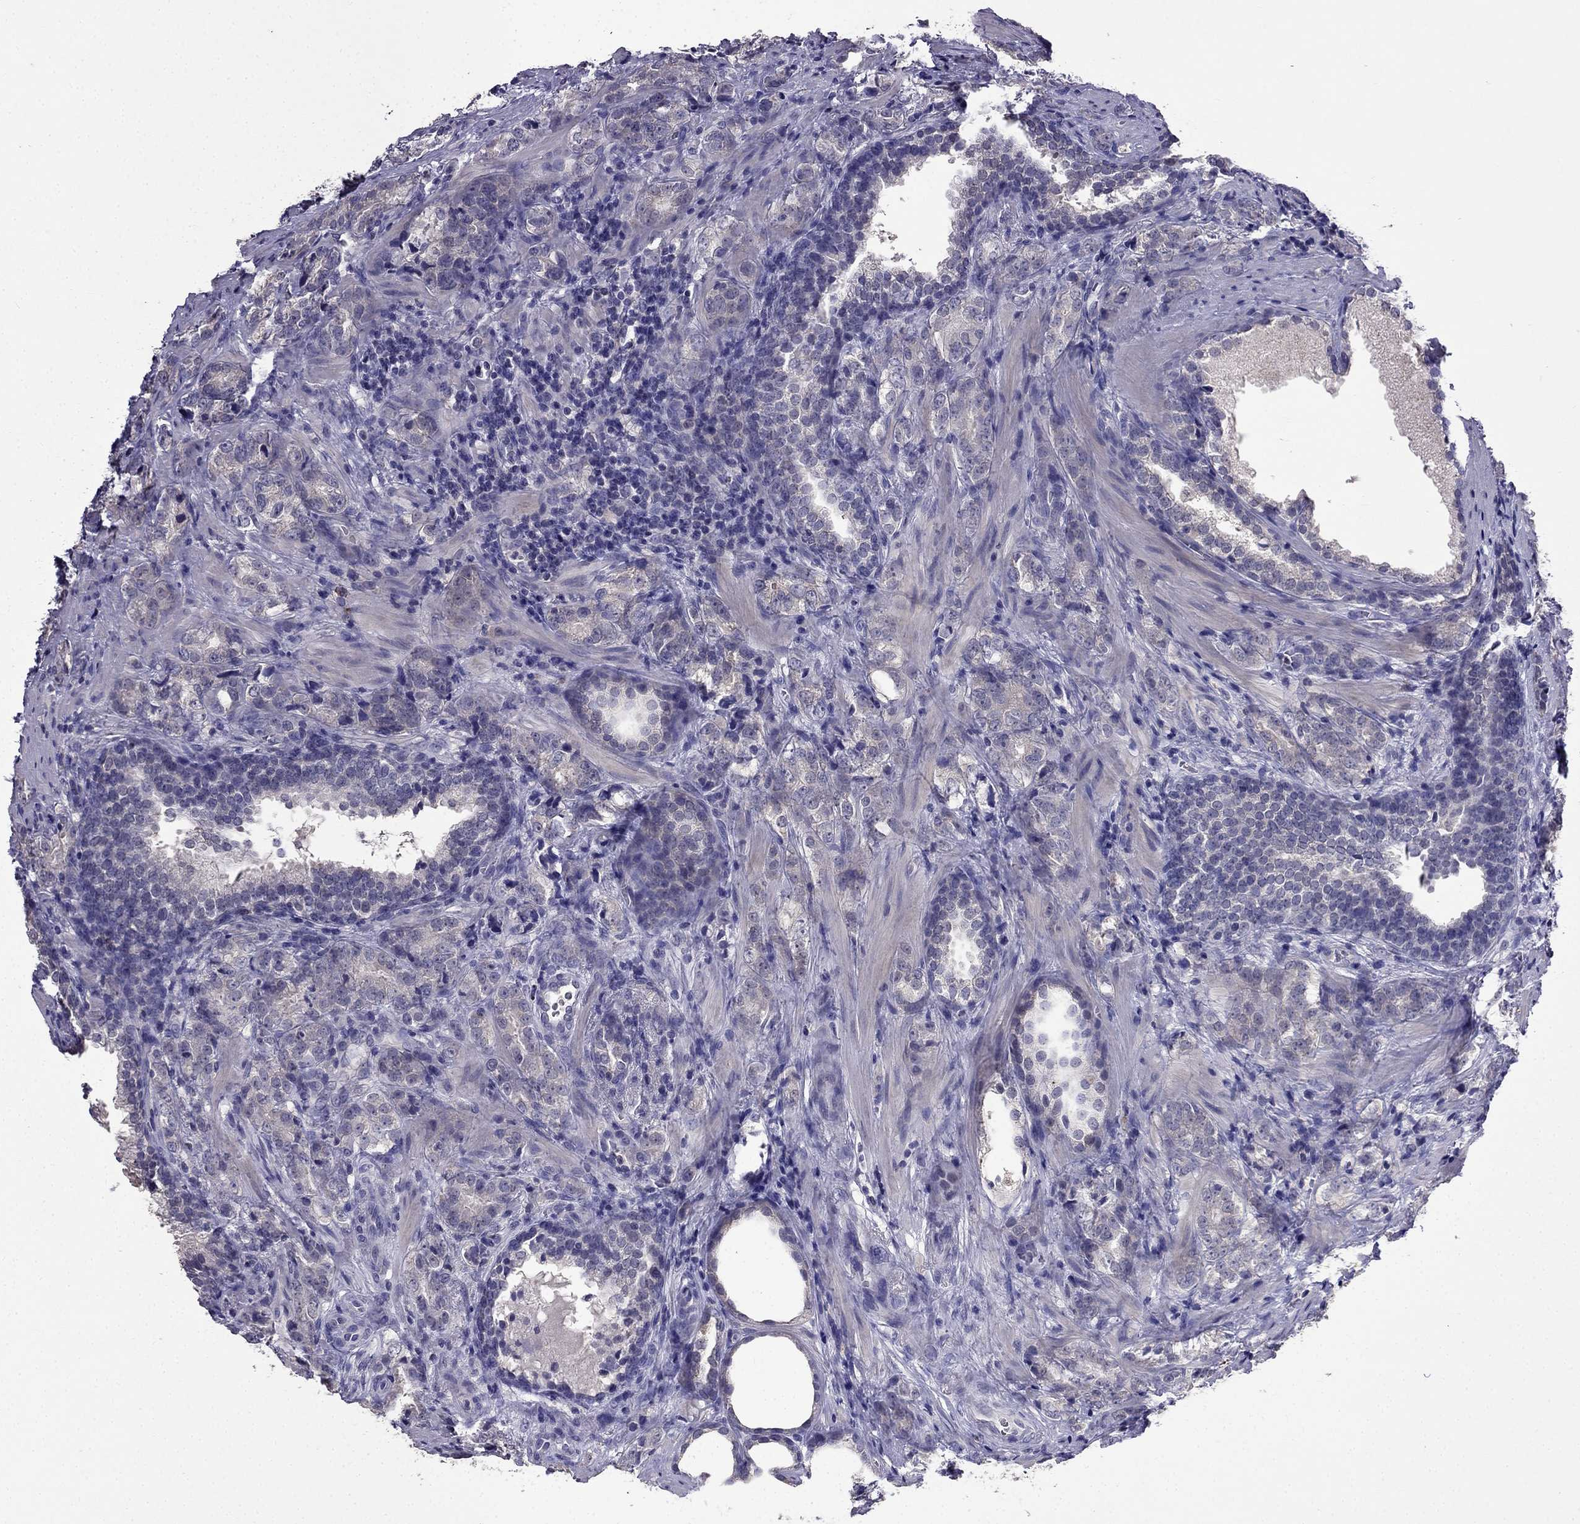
{"staining": {"intensity": "negative", "quantity": "none", "location": "none"}, "tissue": "prostate cancer", "cell_type": "Tumor cells", "image_type": "cancer", "snomed": [{"axis": "morphology", "description": "Adenocarcinoma, NOS"}, {"axis": "topography", "description": "Prostate and seminal vesicle, NOS"}], "caption": "The image reveals no significant staining in tumor cells of prostate adenocarcinoma. (DAB immunohistochemistry visualized using brightfield microscopy, high magnification).", "gene": "AQP9", "patient": {"sex": "male", "age": 63}}